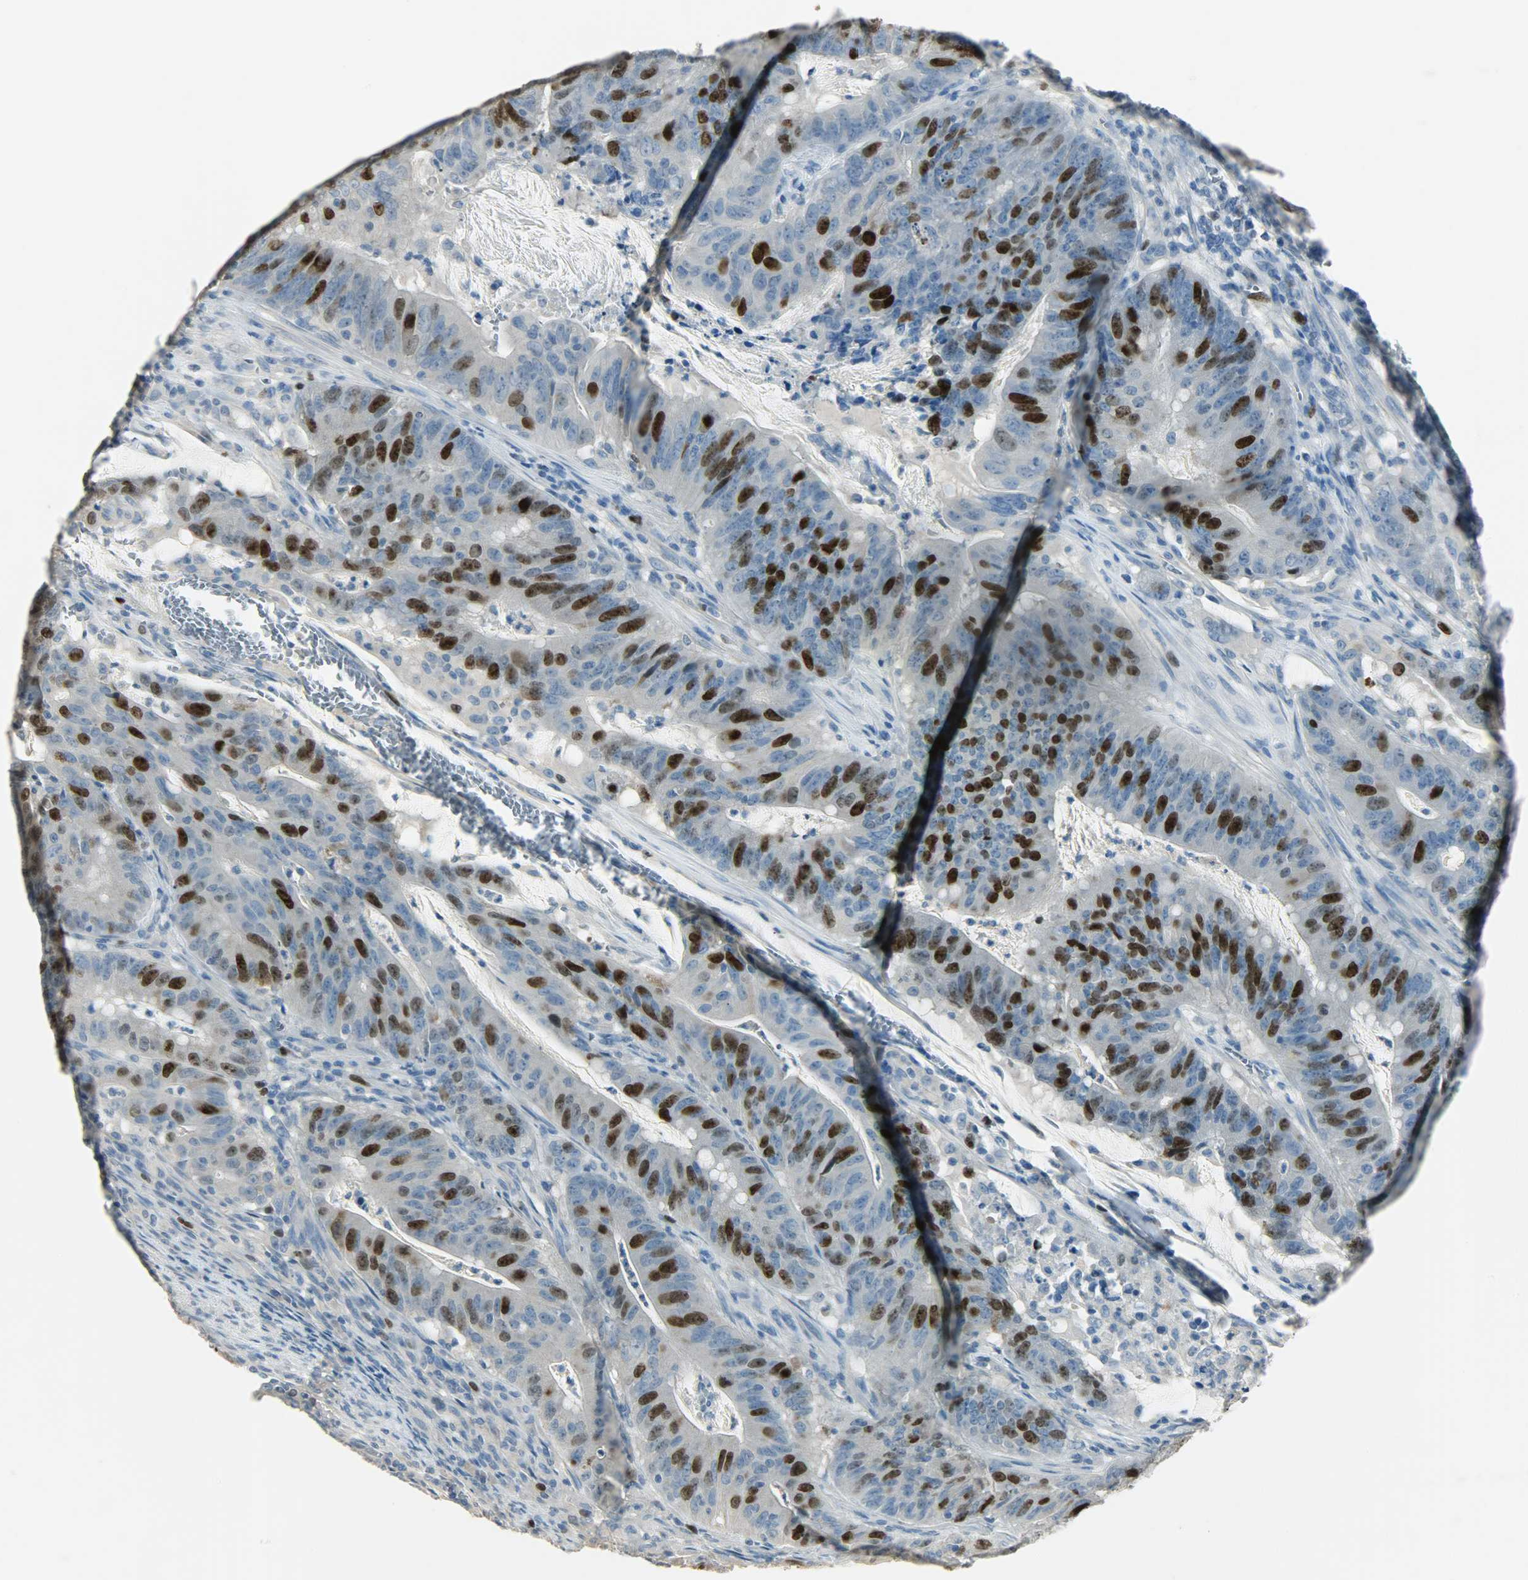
{"staining": {"intensity": "strong", "quantity": "25%-75%", "location": "cytoplasmic/membranous,nuclear"}, "tissue": "colorectal cancer", "cell_type": "Tumor cells", "image_type": "cancer", "snomed": [{"axis": "morphology", "description": "Adenocarcinoma, NOS"}, {"axis": "topography", "description": "Colon"}], "caption": "High-power microscopy captured an immunohistochemistry (IHC) histopathology image of adenocarcinoma (colorectal), revealing strong cytoplasmic/membranous and nuclear expression in approximately 25%-75% of tumor cells. (IHC, brightfield microscopy, high magnification).", "gene": "TPX2", "patient": {"sex": "male", "age": 45}}